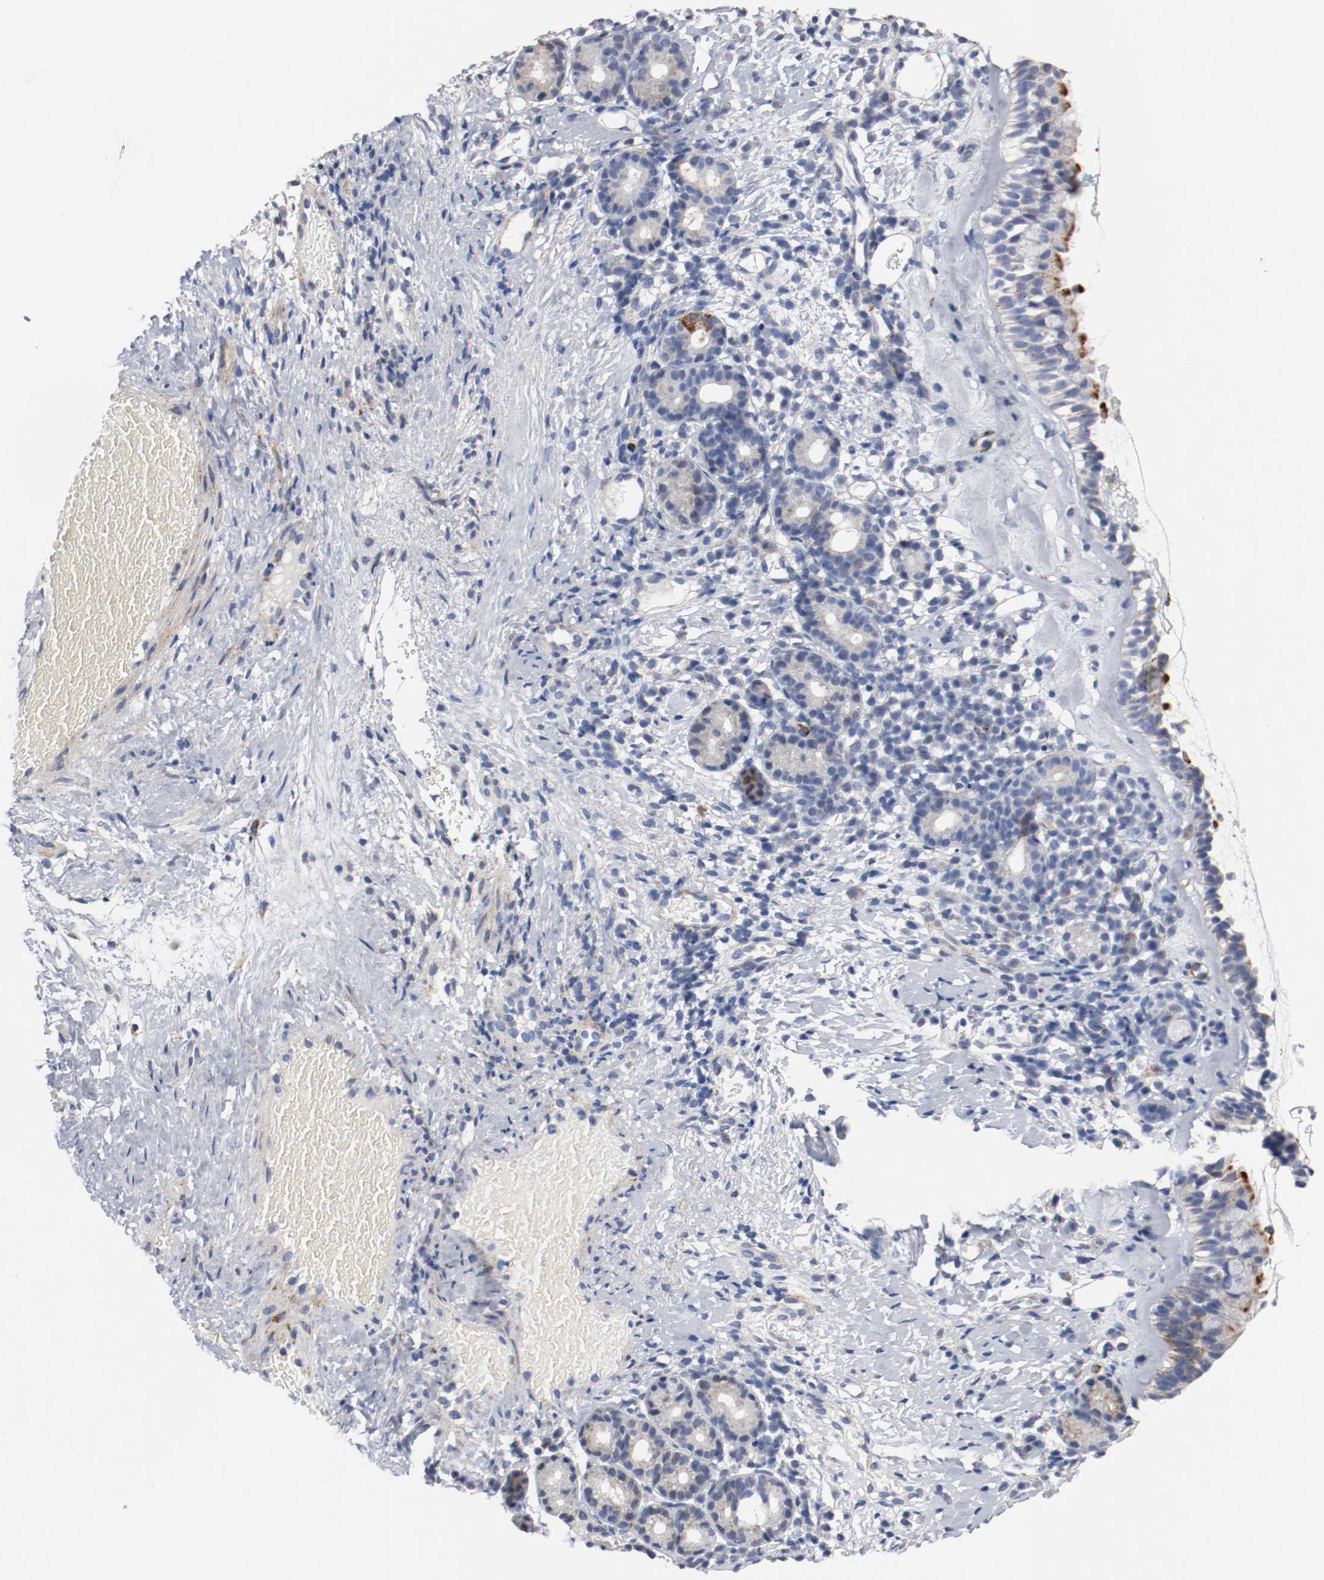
{"staining": {"intensity": "moderate", "quantity": ">75%", "location": "cytoplasmic/membranous"}, "tissue": "nasopharynx", "cell_type": "Respiratory epithelial cells", "image_type": "normal", "snomed": [{"axis": "morphology", "description": "Normal tissue, NOS"}, {"axis": "morphology", "description": "Inflammation, NOS"}, {"axis": "topography", "description": "Nasopharynx"}], "caption": "The micrograph displays immunohistochemical staining of normal nasopharynx. There is moderate cytoplasmic/membranous staining is present in approximately >75% of respiratory epithelial cells.", "gene": "TUBD1", "patient": {"sex": "female", "age": 55}}